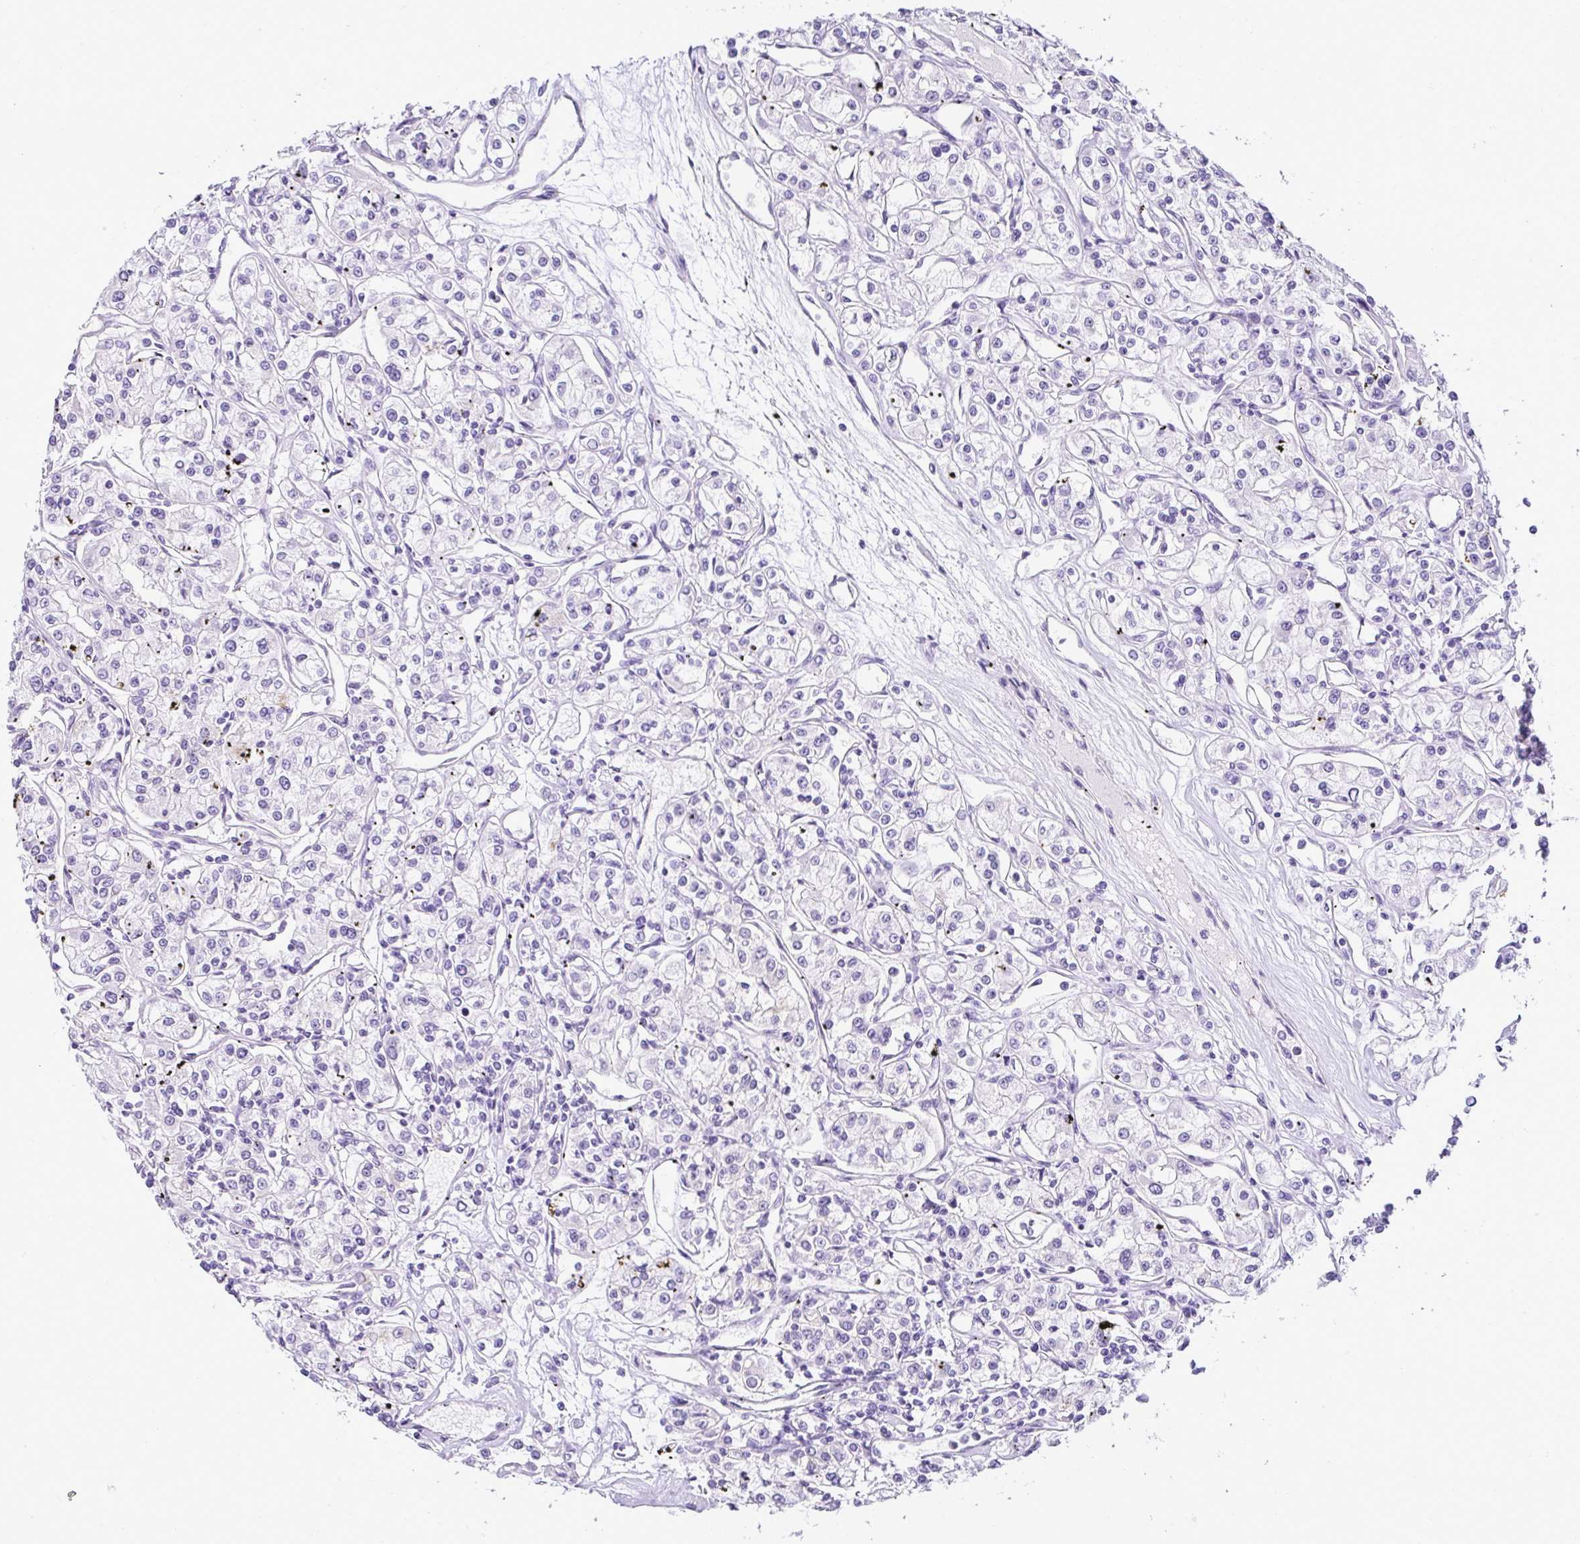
{"staining": {"intensity": "negative", "quantity": "none", "location": "none"}, "tissue": "renal cancer", "cell_type": "Tumor cells", "image_type": "cancer", "snomed": [{"axis": "morphology", "description": "Adenocarcinoma, NOS"}, {"axis": "topography", "description": "Kidney"}], "caption": "Tumor cells are negative for brown protein staining in renal adenocarcinoma. (DAB (3,3'-diaminobenzidine) immunohistochemistry (IHC), high magnification).", "gene": "SERPINB3", "patient": {"sex": "female", "age": 59}}